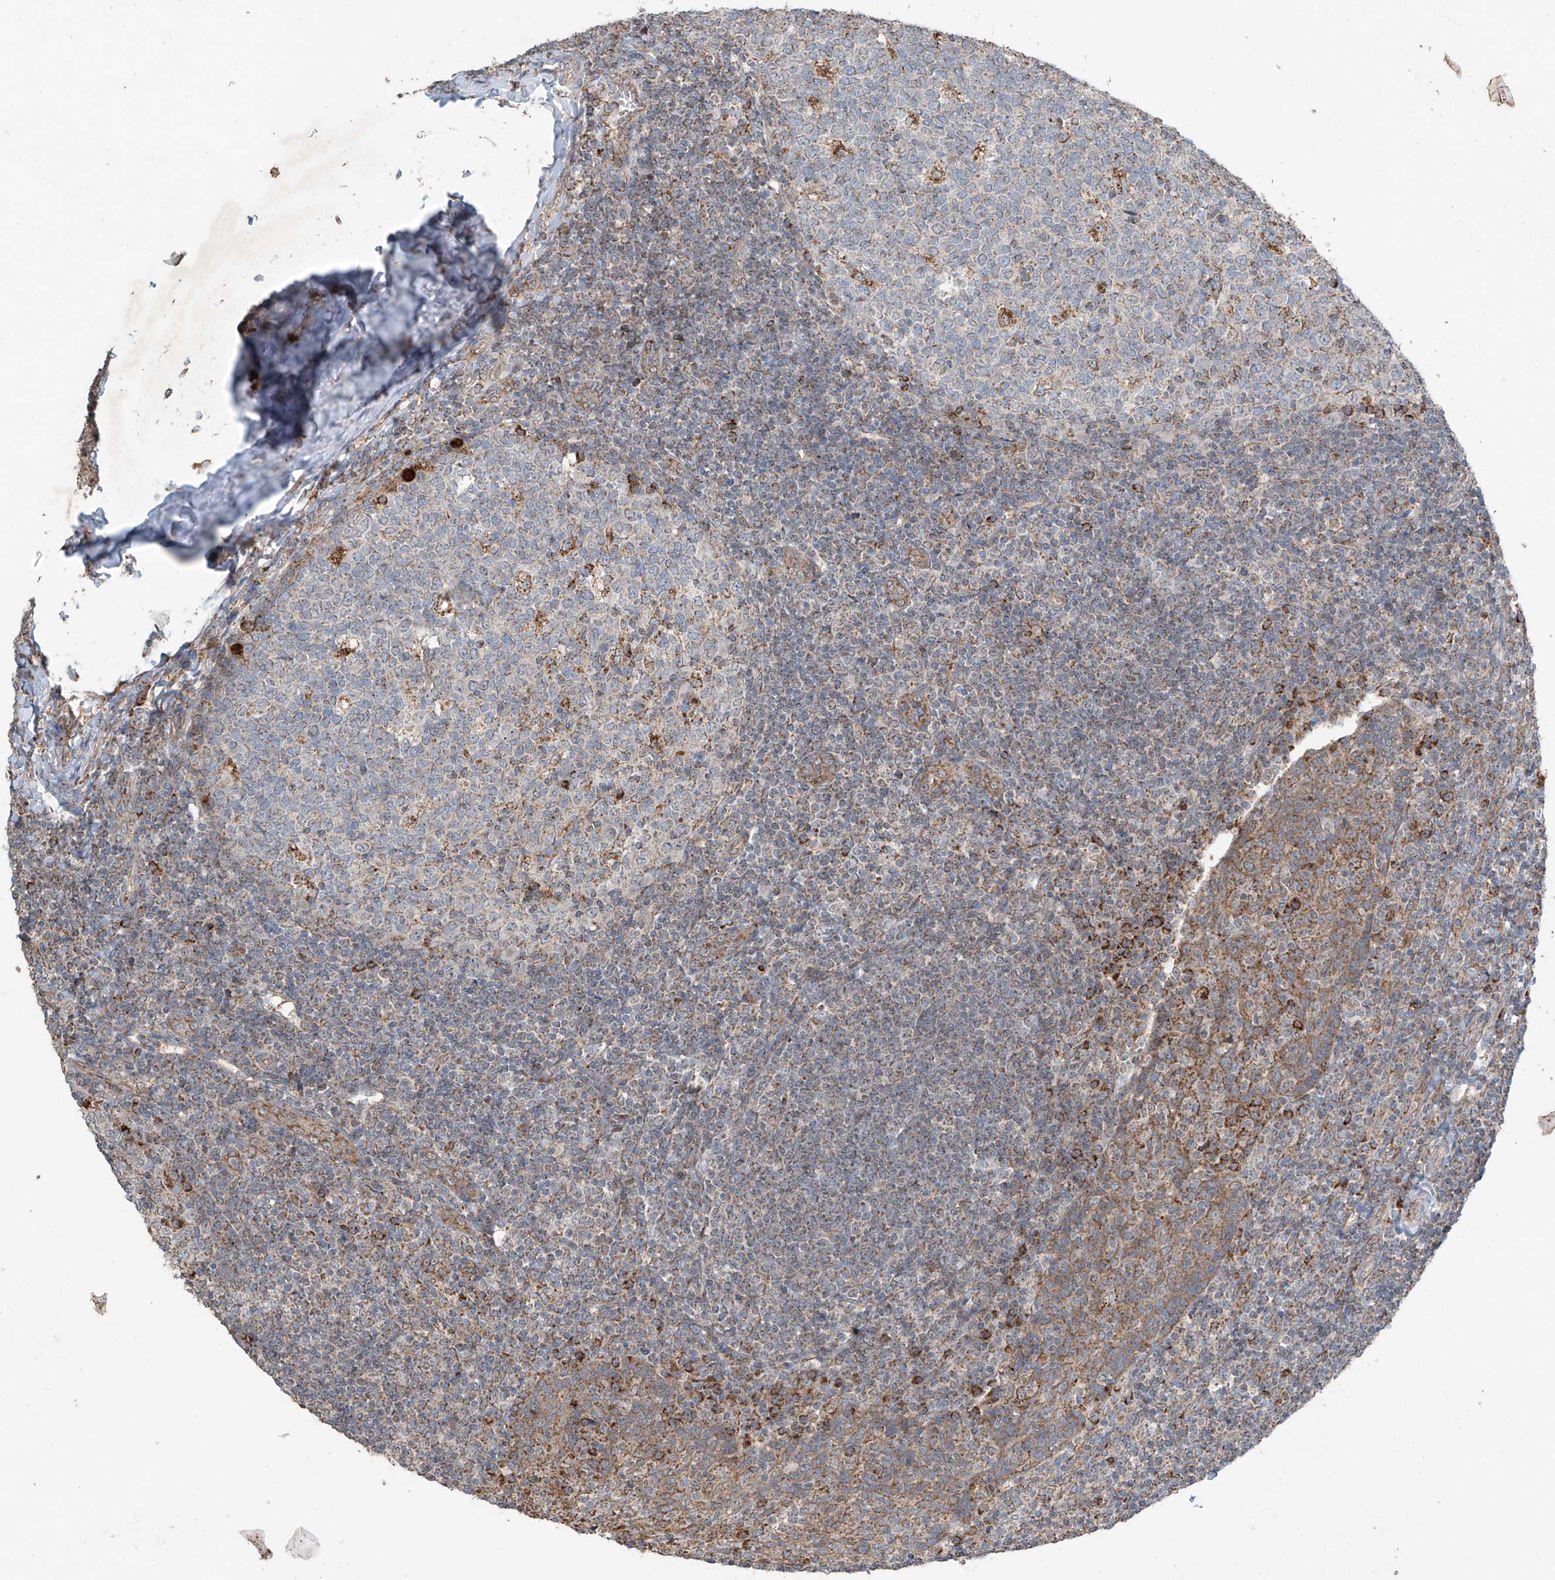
{"staining": {"intensity": "moderate", "quantity": "<25%", "location": "cytoplasmic/membranous"}, "tissue": "tonsil", "cell_type": "Germinal center cells", "image_type": "normal", "snomed": [{"axis": "morphology", "description": "Normal tissue, NOS"}, {"axis": "topography", "description": "Tonsil"}], "caption": "Human tonsil stained with a protein marker shows moderate staining in germinal center cells.", "gene": "SAMD3", "patient": {"sex": "female", "age": 19}}